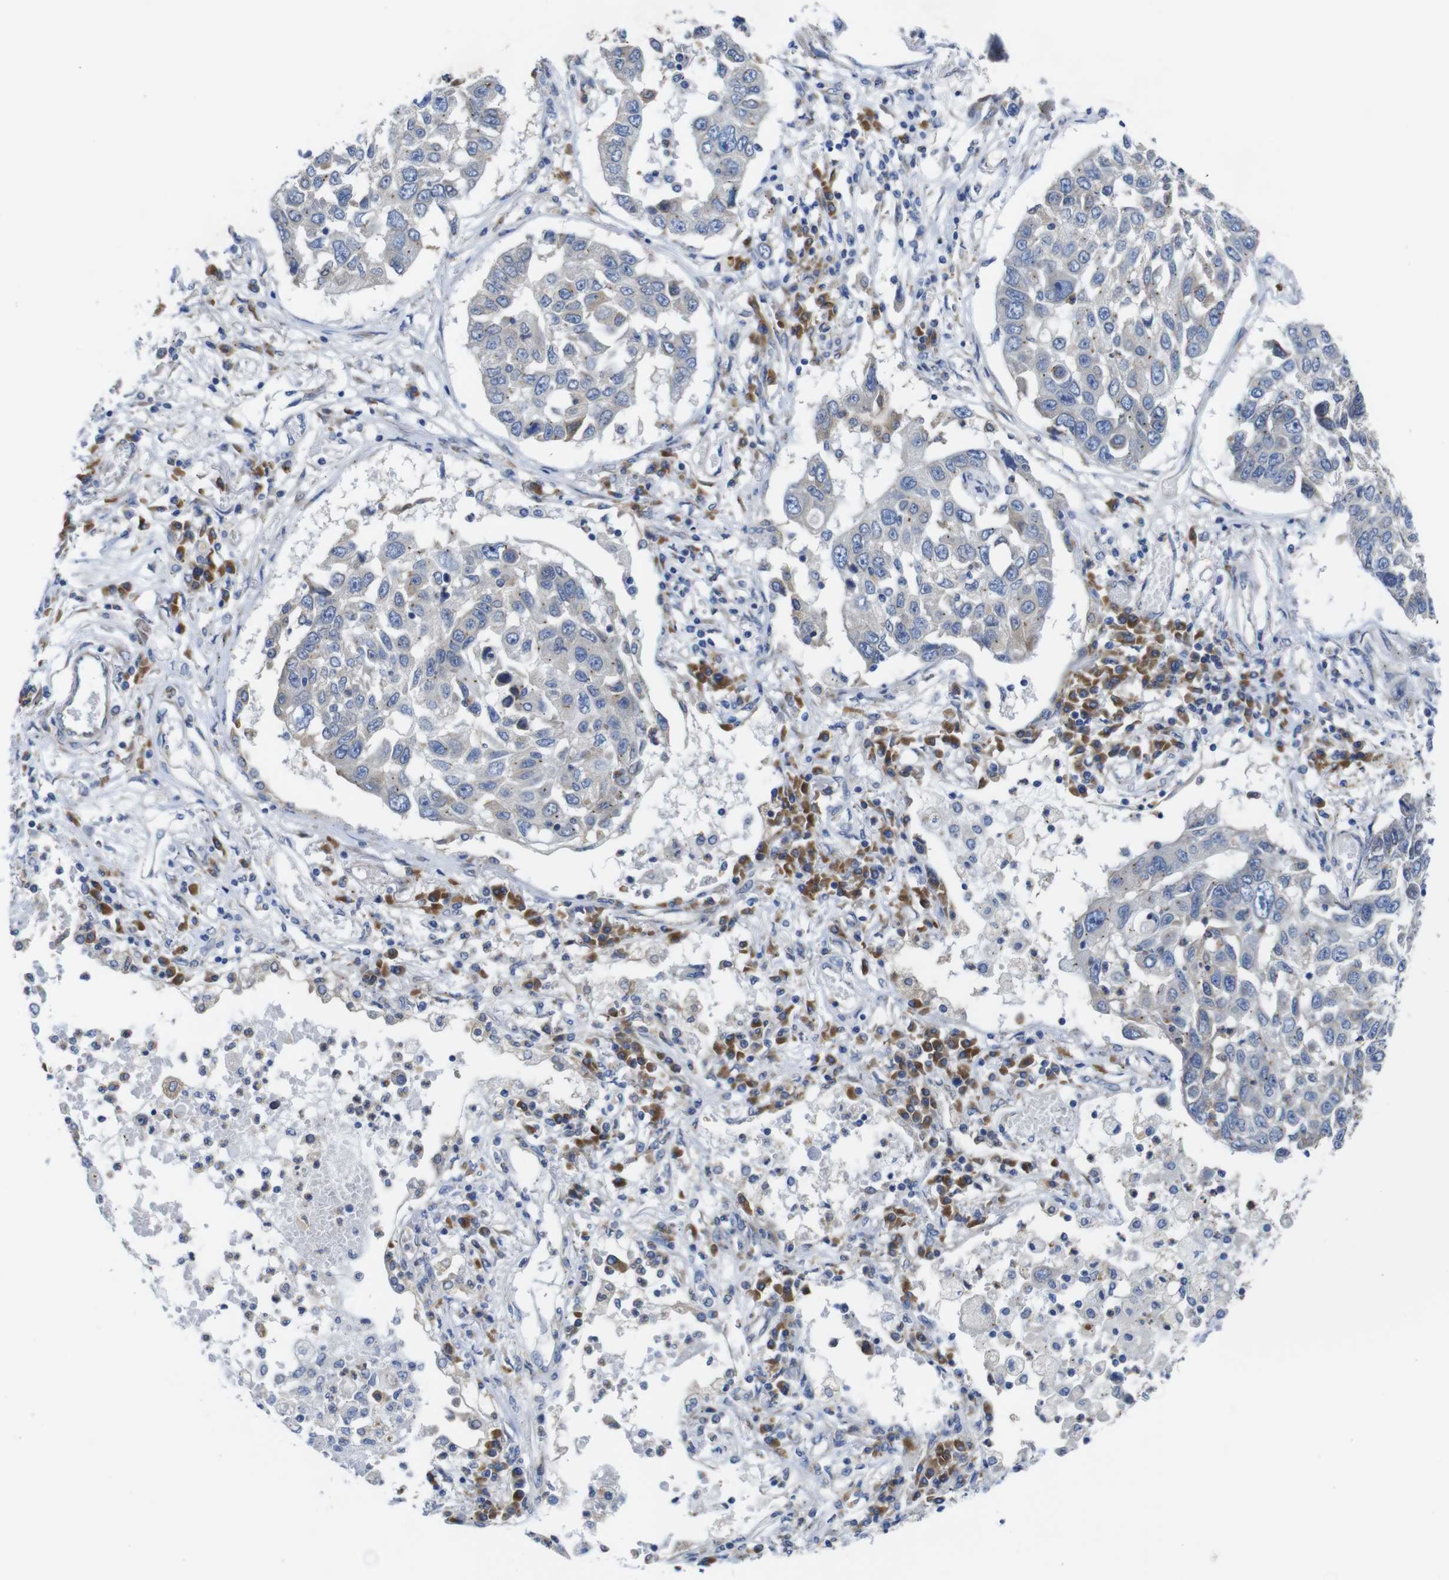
{"staining": {"intensity": "negative", "quantity": "none", "location": "none"}, "tissue": "lung cancer", "cell_type": "Tumor cells", "image_type": "cancer", "snomed": [{"axis": "morphology", "description": "Squamous cell carcinoma, NOS"}, {"axis": "topography", "description": "Lung"}], "caption": "IHC histopathology image of lung cancer stained for a protein (brown), which demonstrates no expression in tumor cells.", "gene": "DDRGK1", "patient": {"sex": "male", "age": 71}}